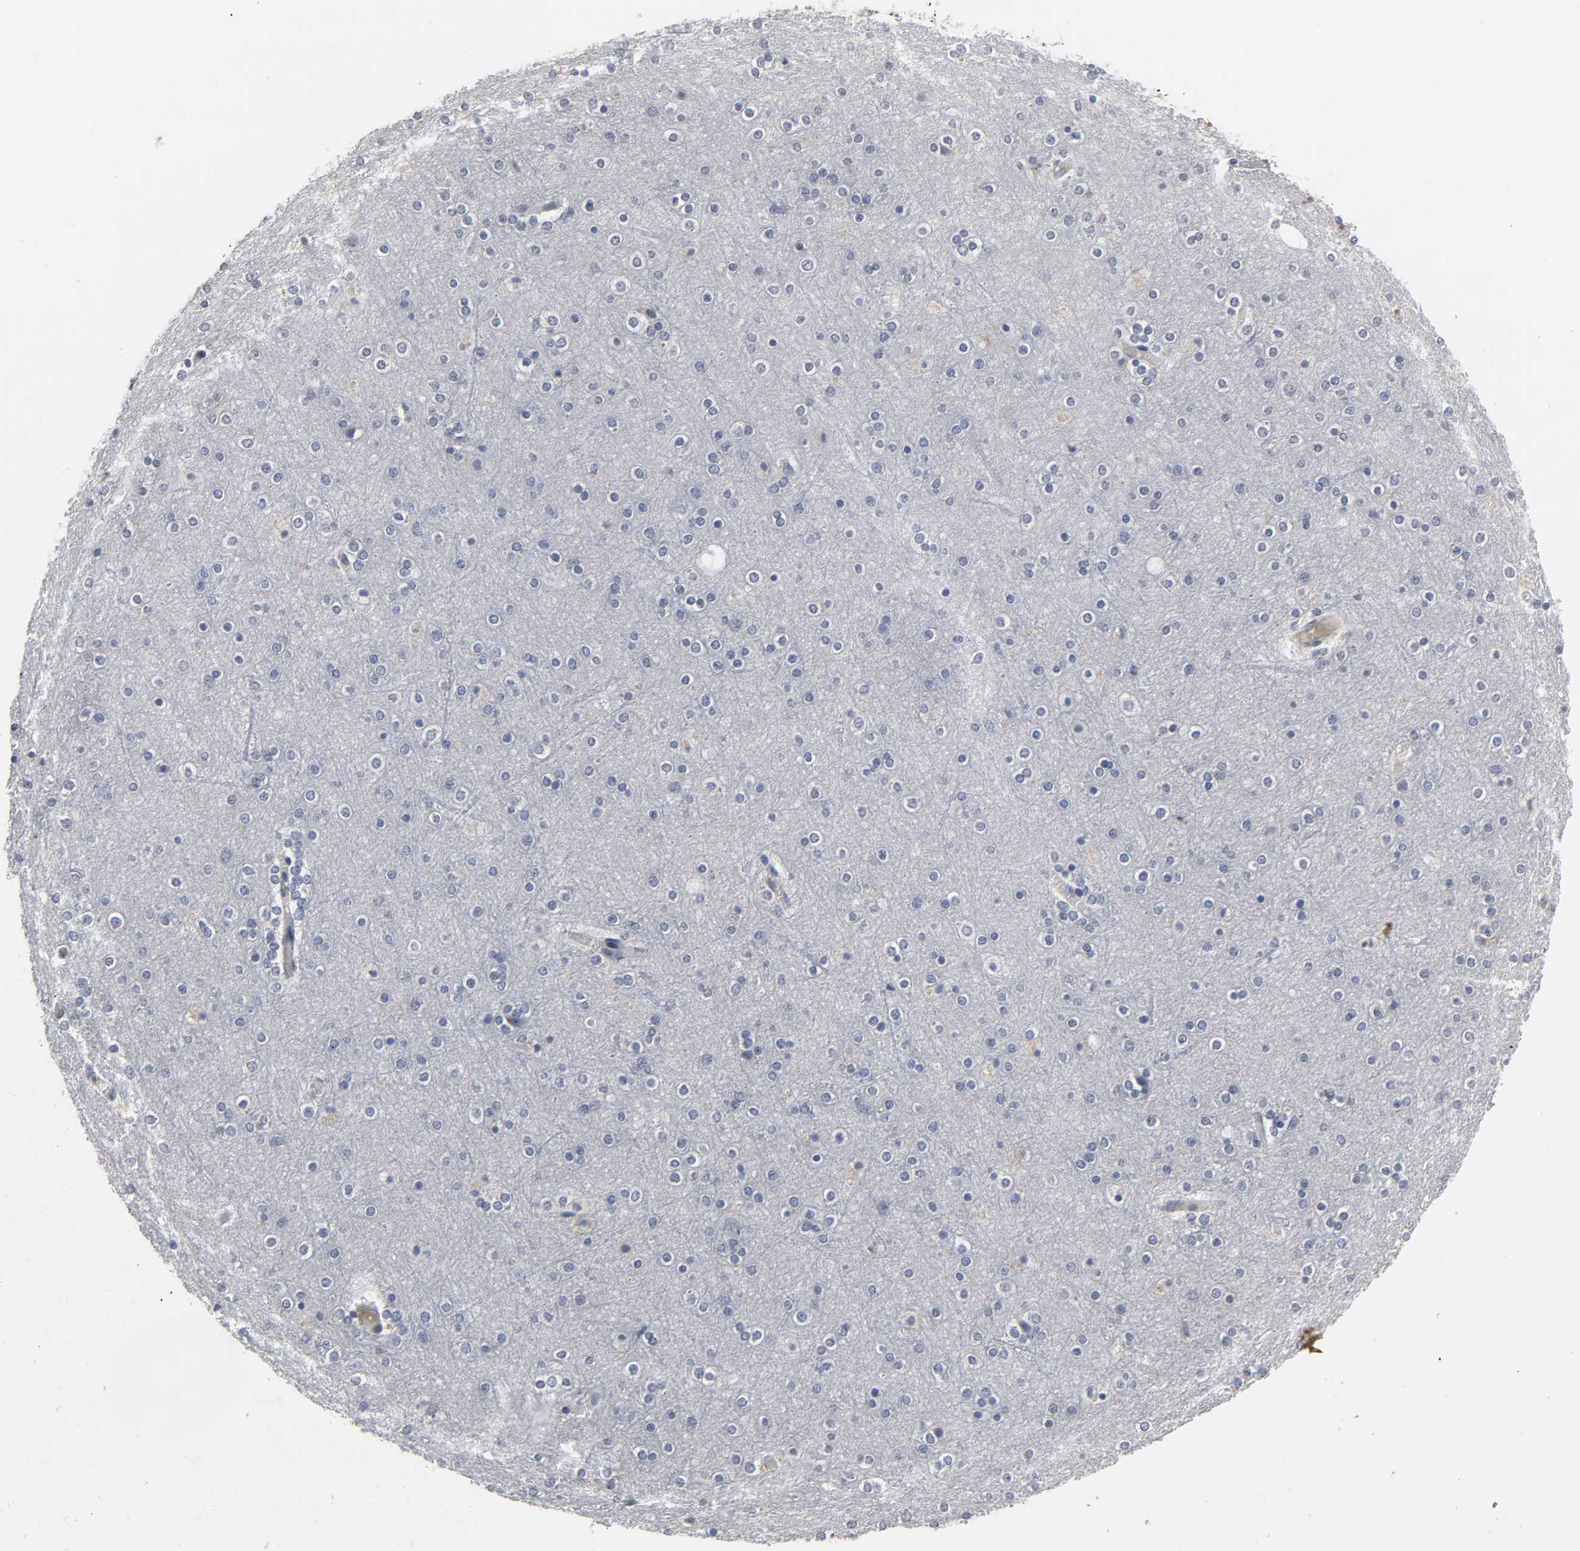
{"staining": {"intensity": "negative", "quantity": "none", "location": "none"}, "tissue": "cerebral cortex", "cell_type": "Endothelial cells", "image_type": "normal", "snomed": [{"axis": "morphology", "description": "Normal tissue, NOS"}, {"axis": "topography", "description": "Cerebral cortex"}], "caption": "Protein analysis of normal cerebral cortex shows no significant expression in endothelial cells. (Brightfield microscopy of DAB immunohistochemistry at high magnification).", "gene": "TCAP", "patient": {"sex": "female", "age": 54}}